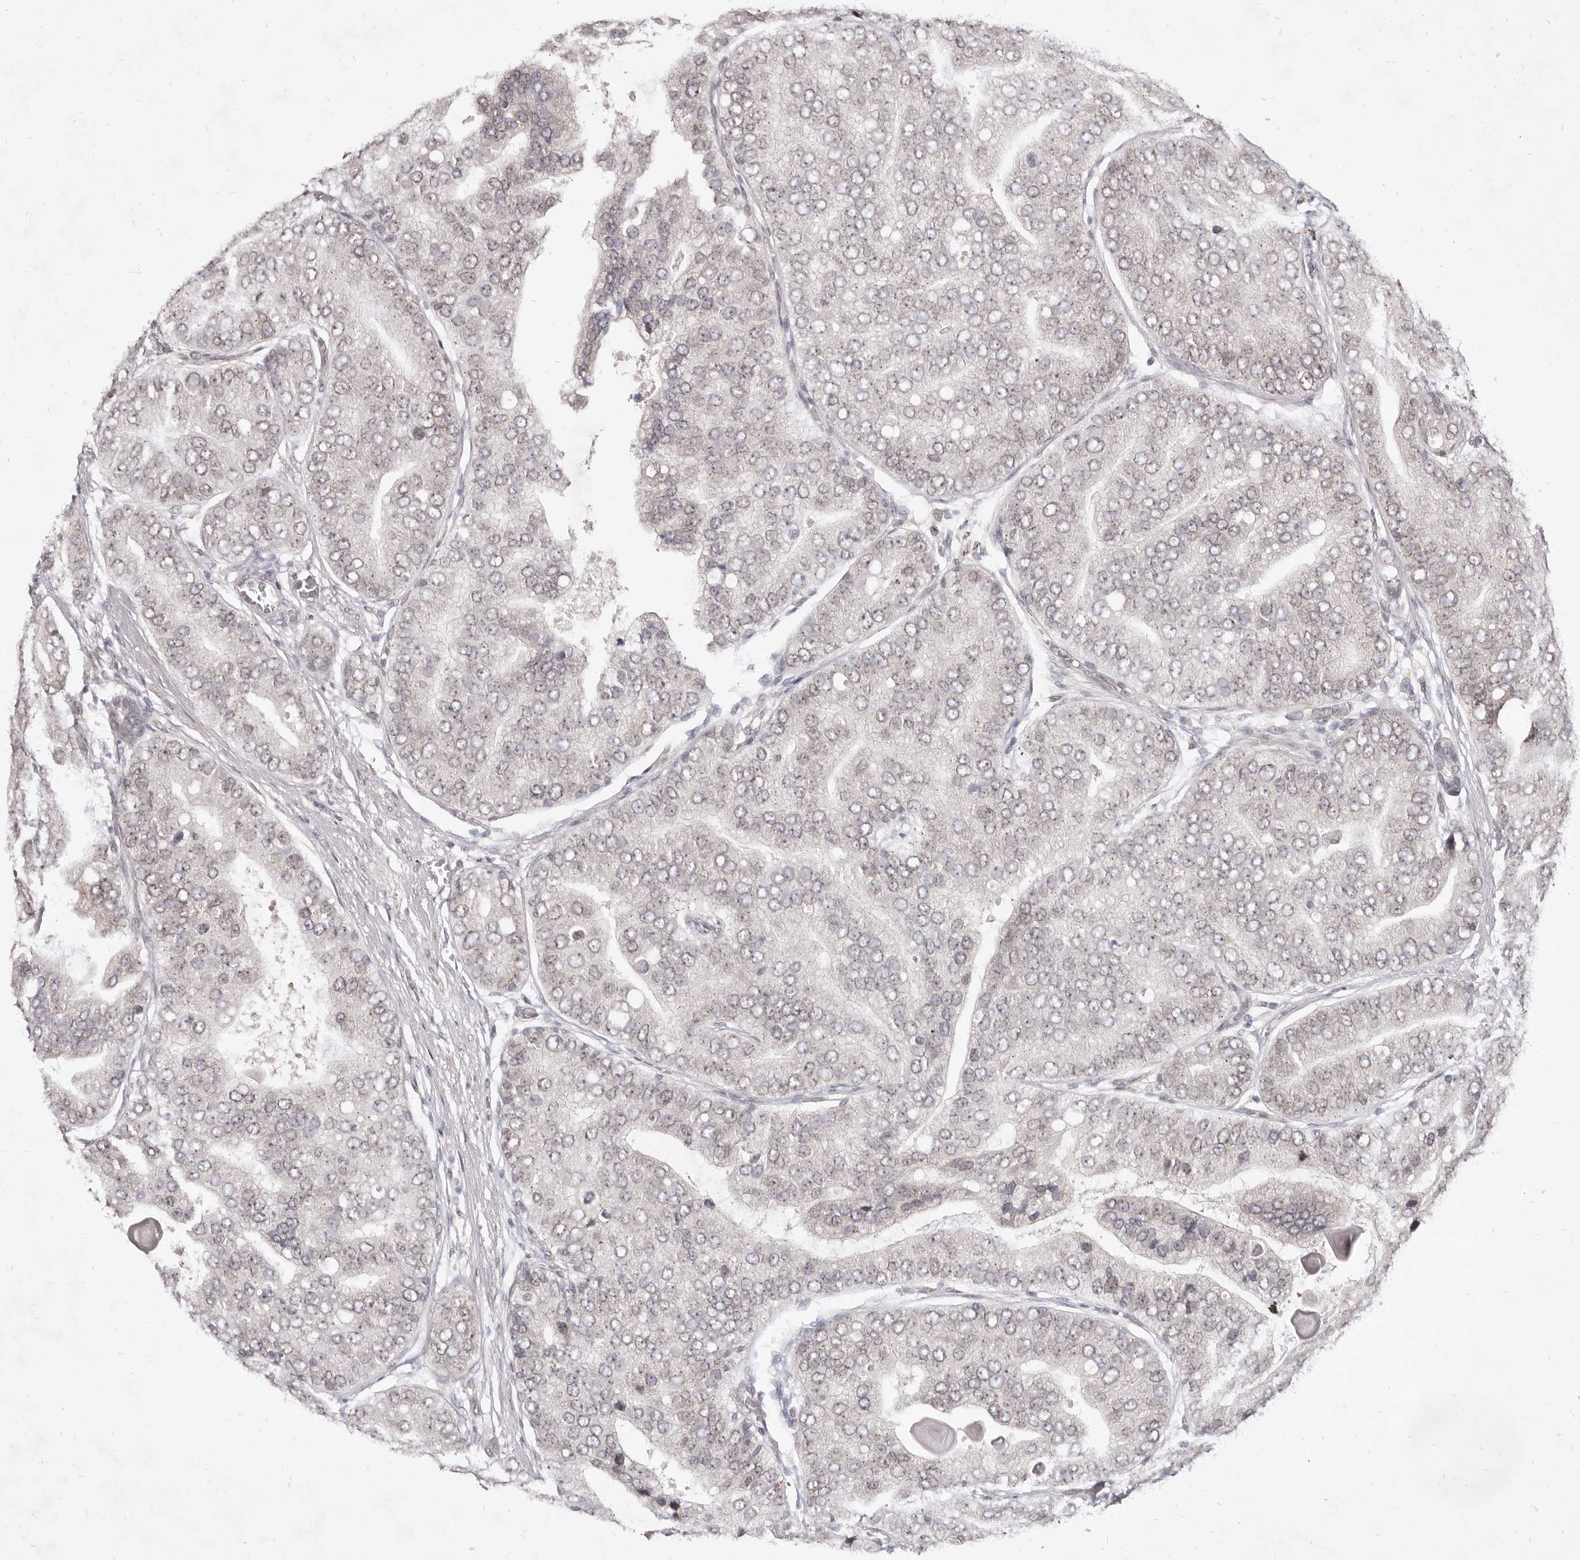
{"staining": {"intensity": "weak", "quantity": "25%-75%", "location": "nuclear"}, "tissue": "prostate cancer", "cell_type": "Tumor cells", "image_type": "cancer", "snomed": [{"axis": "morphology", "description": "Adenocarcinoma, High grade"}, {"axis": "topography", "description": "Prostate"}], "caption": "This micrograph reveals prostate cancer (high-grade adenocarcinoma) stained with immunohistochemistry (IHC) to label a protein in brown. The nuclear of tumor cells show weak positivity for the protein. Nuclei are counter-stained blue.", "gene": "LCORL", "patient": {"sex": "male", "age": 70}}